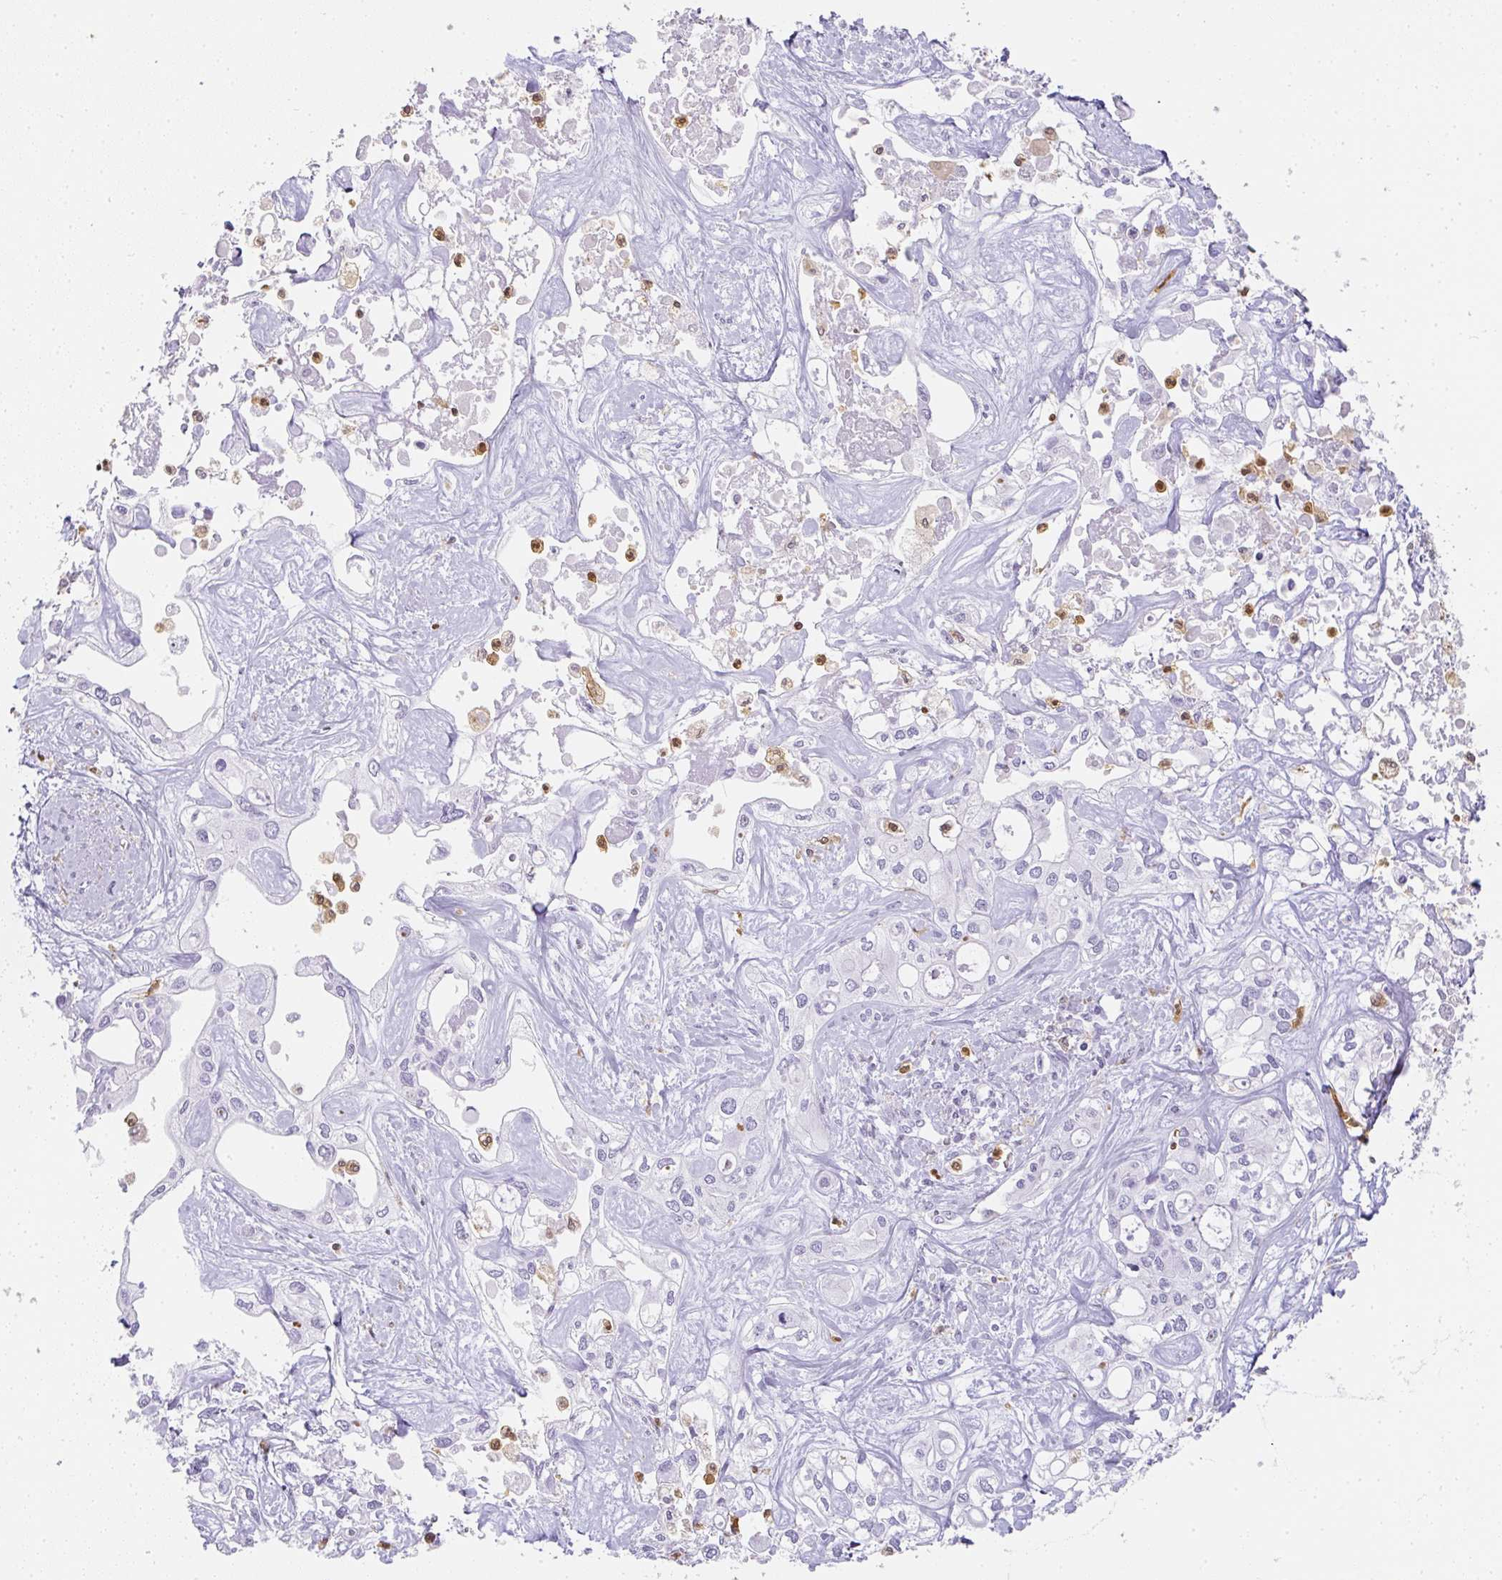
{"staining": {"intensity": "negative", "quantity": "none", "location": "none"}, "tissue": "liver cancer", "cell_type": "Tumor cells", "image_type": "cancer", "snomed": [{"axis": "morphology", "description": "Cholangiocarcinoma"}, {"axis": "topography", "description": "Liver"}], "caption": "The photomicrograph demonstrates no significant positivity in tumor cells of cholangiocarcinoma (liver). (Stains: DAB IHC with hematoxylin counter stain, Microscopy: brightfield microscopy at high magnification).", "gene": "HK3", "patient": {"sex": "female", "age": 64}}